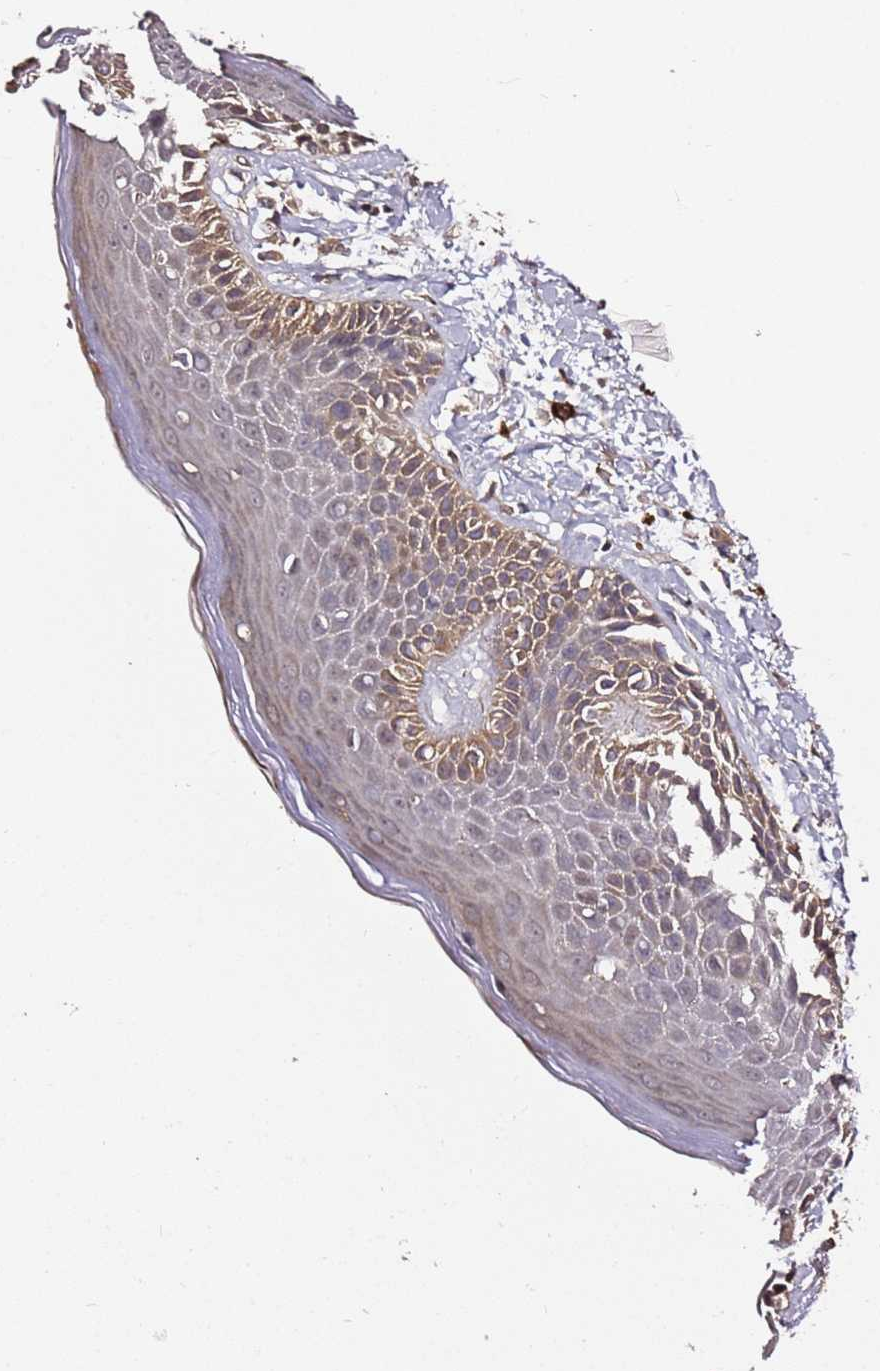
{"staining": {"intensity": "moderate", "quantity": "25%-75%", "location": "cytoplasmic/membranous"}, "tissue": "skin", "cell_type": "Epidermal cells", "image_type": "normal", "snomed": [{"axis": "morphology", "description": "Normal tissue, NOS"}, {"axis": "topography", "description": "Anal"}], "caption": "Immunohistochemical staining of normal skin reveals 25%-75% levels of moderate cytoplasmic/membranous protein expression in approximately 25%-75% of epidermal cells.", "gene": "C6orf136", "patient": {"sex": "female", "age": 78}}